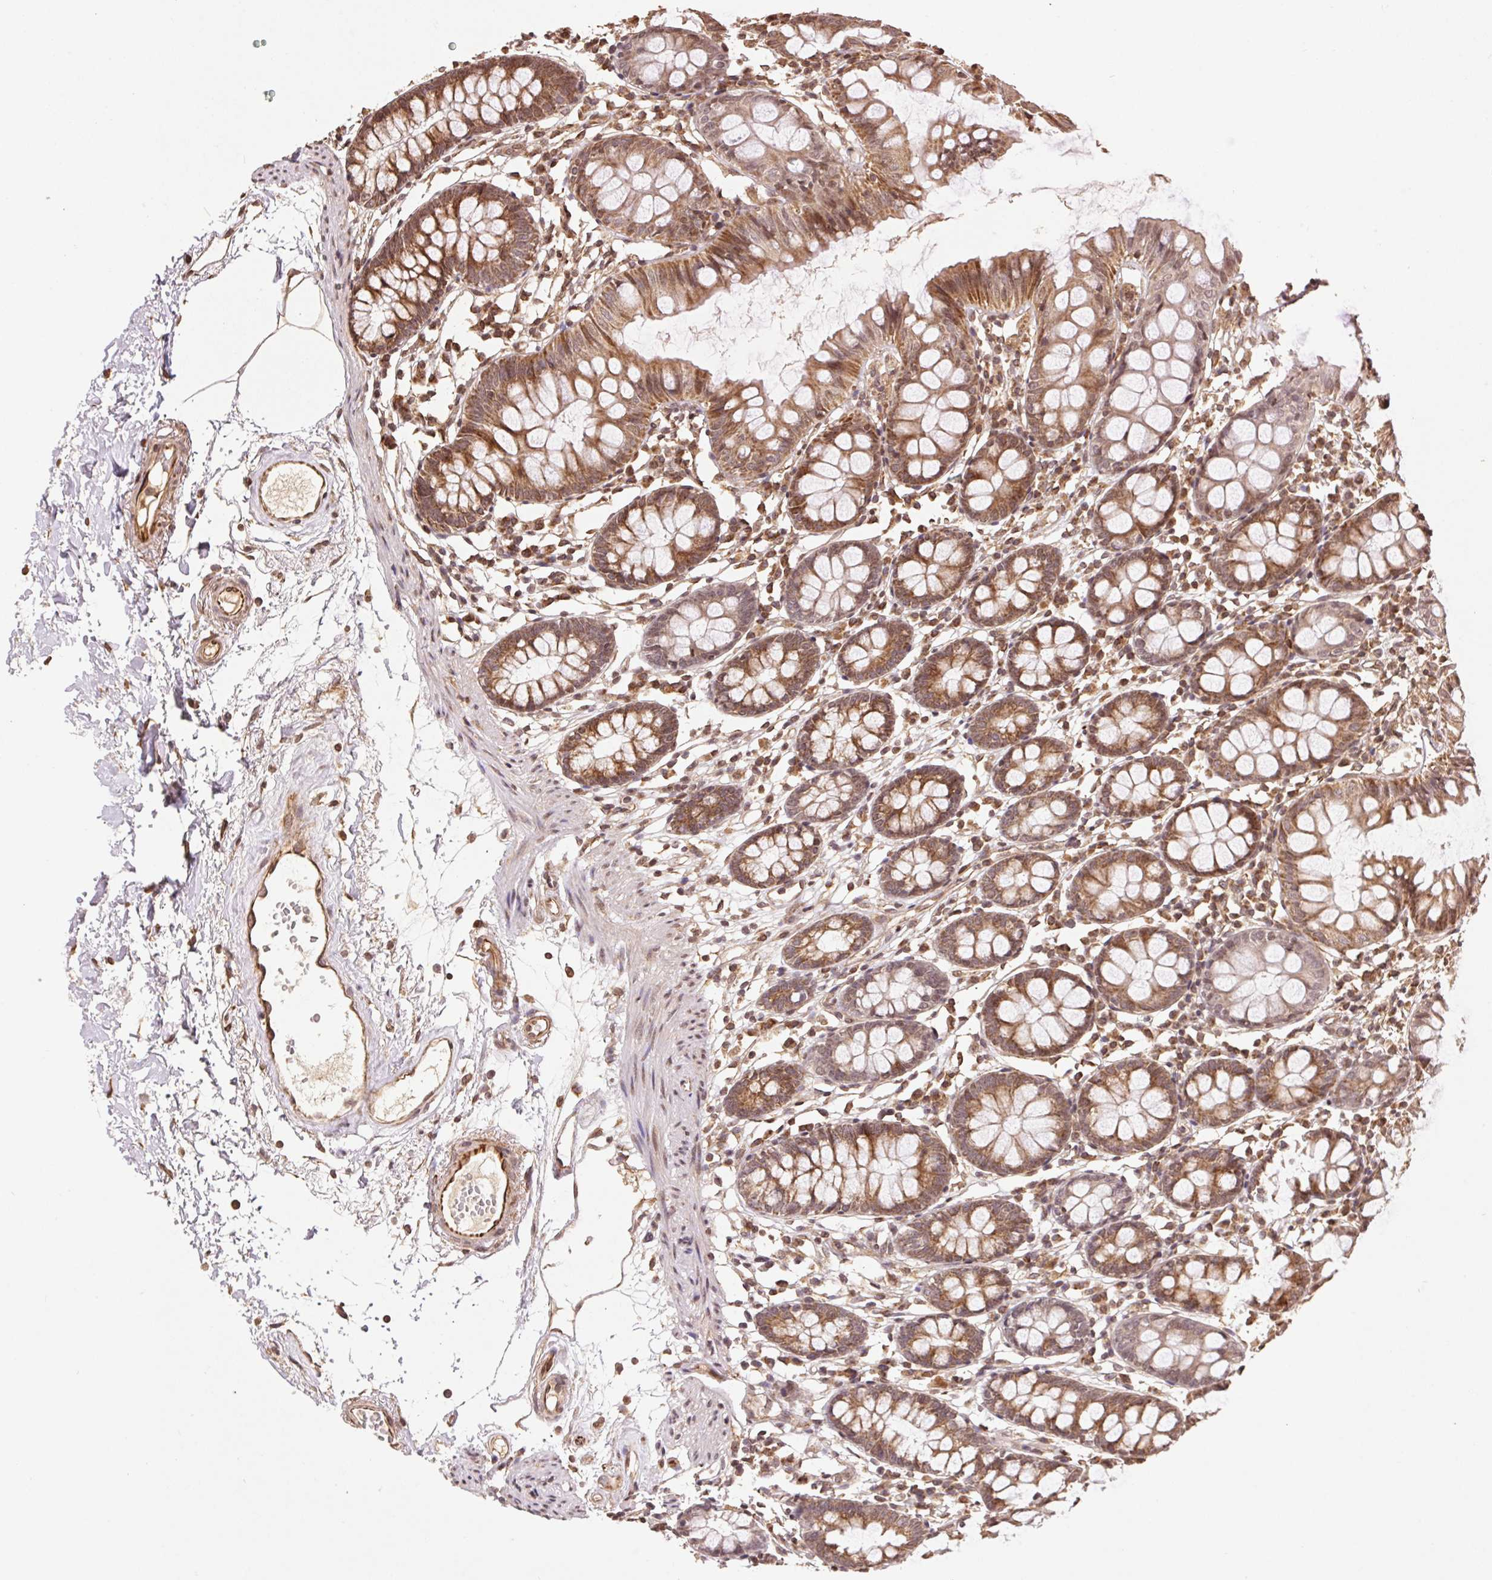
{"staining": {"intensity": "moderate", "quantity": ">75%", "location": "cytoplasmic/membranous"}, "tissue": "colon", "cell_type": "Endothelial cells", "image_type": "normal", "snomed": [{"axis": "morphology", "description": "Normal tissue, NOS"}, {"axis": "topography", "description": "Colon"}], "caption": "Immunohistochemical staining of unremarkable human colon reveals medium levels of moderate cytoplasmic/membranous expression in approximately >75% of endothelial cells.", "gene": "SPRED2", "patient": {"sex": "female", "age": 84}}